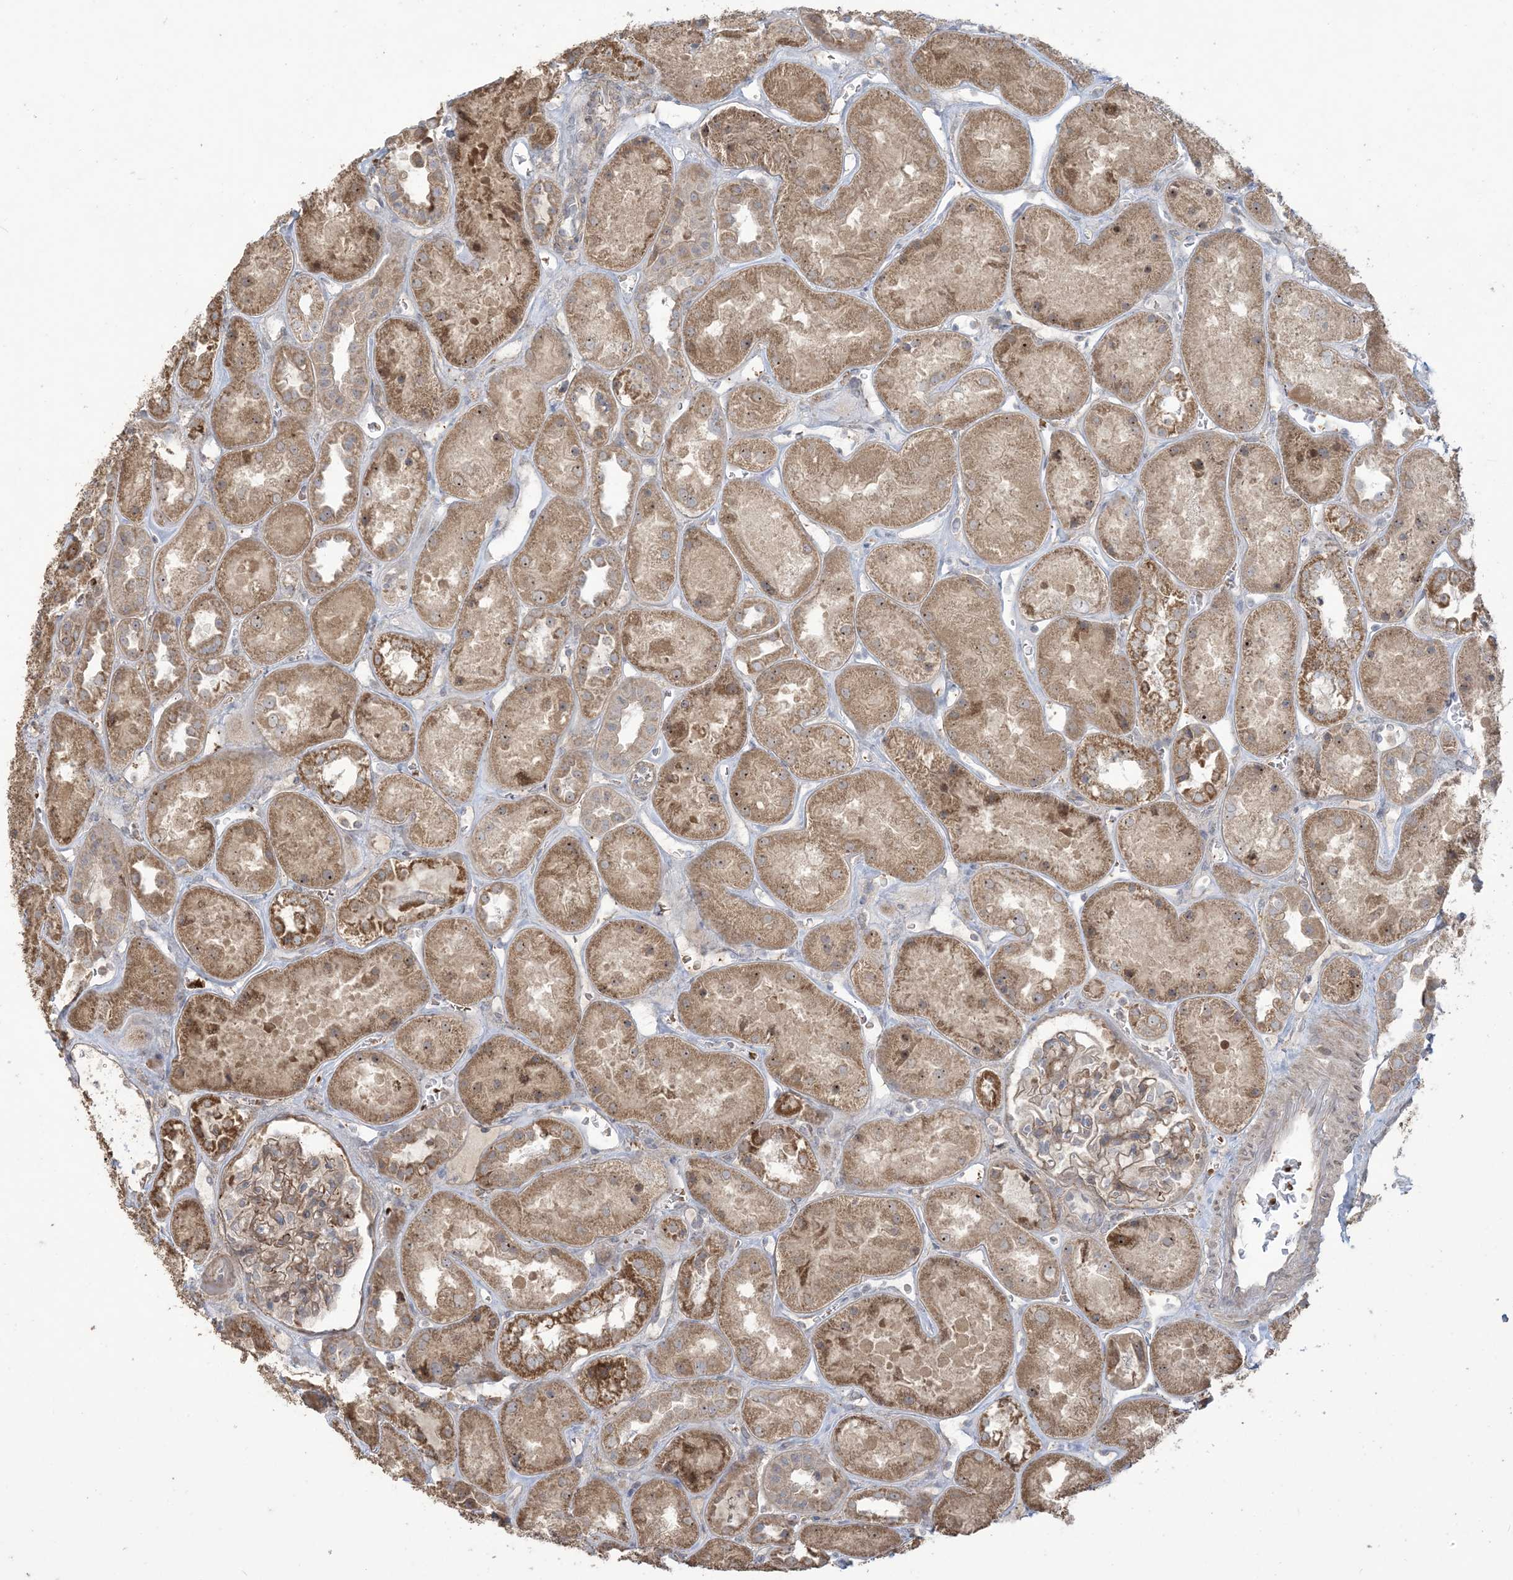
{"staining": {"intensity": "weak", "quantity": "25%-75%", "location": "cytoplasmic/membranous"}, "tissue": "kidney", "cell_type": "Cells in glomeruli", "image_type": "normal", "snomed": [{"axis": "morphology", "description": "Normal tissue, NOS"}, {"axis": "topography", "description": "Kidney"}], "caption": "Kidney was stained to show a protein in brown. There is low levels of weak cytoplasmic/membranous positivity in about 25%-75% of cells in glomeruli. (Brightfield microscopy of DAB IHC at high magnification).", "gene": "KLHL18", "patient": {"sex": "male", "age": 70}}